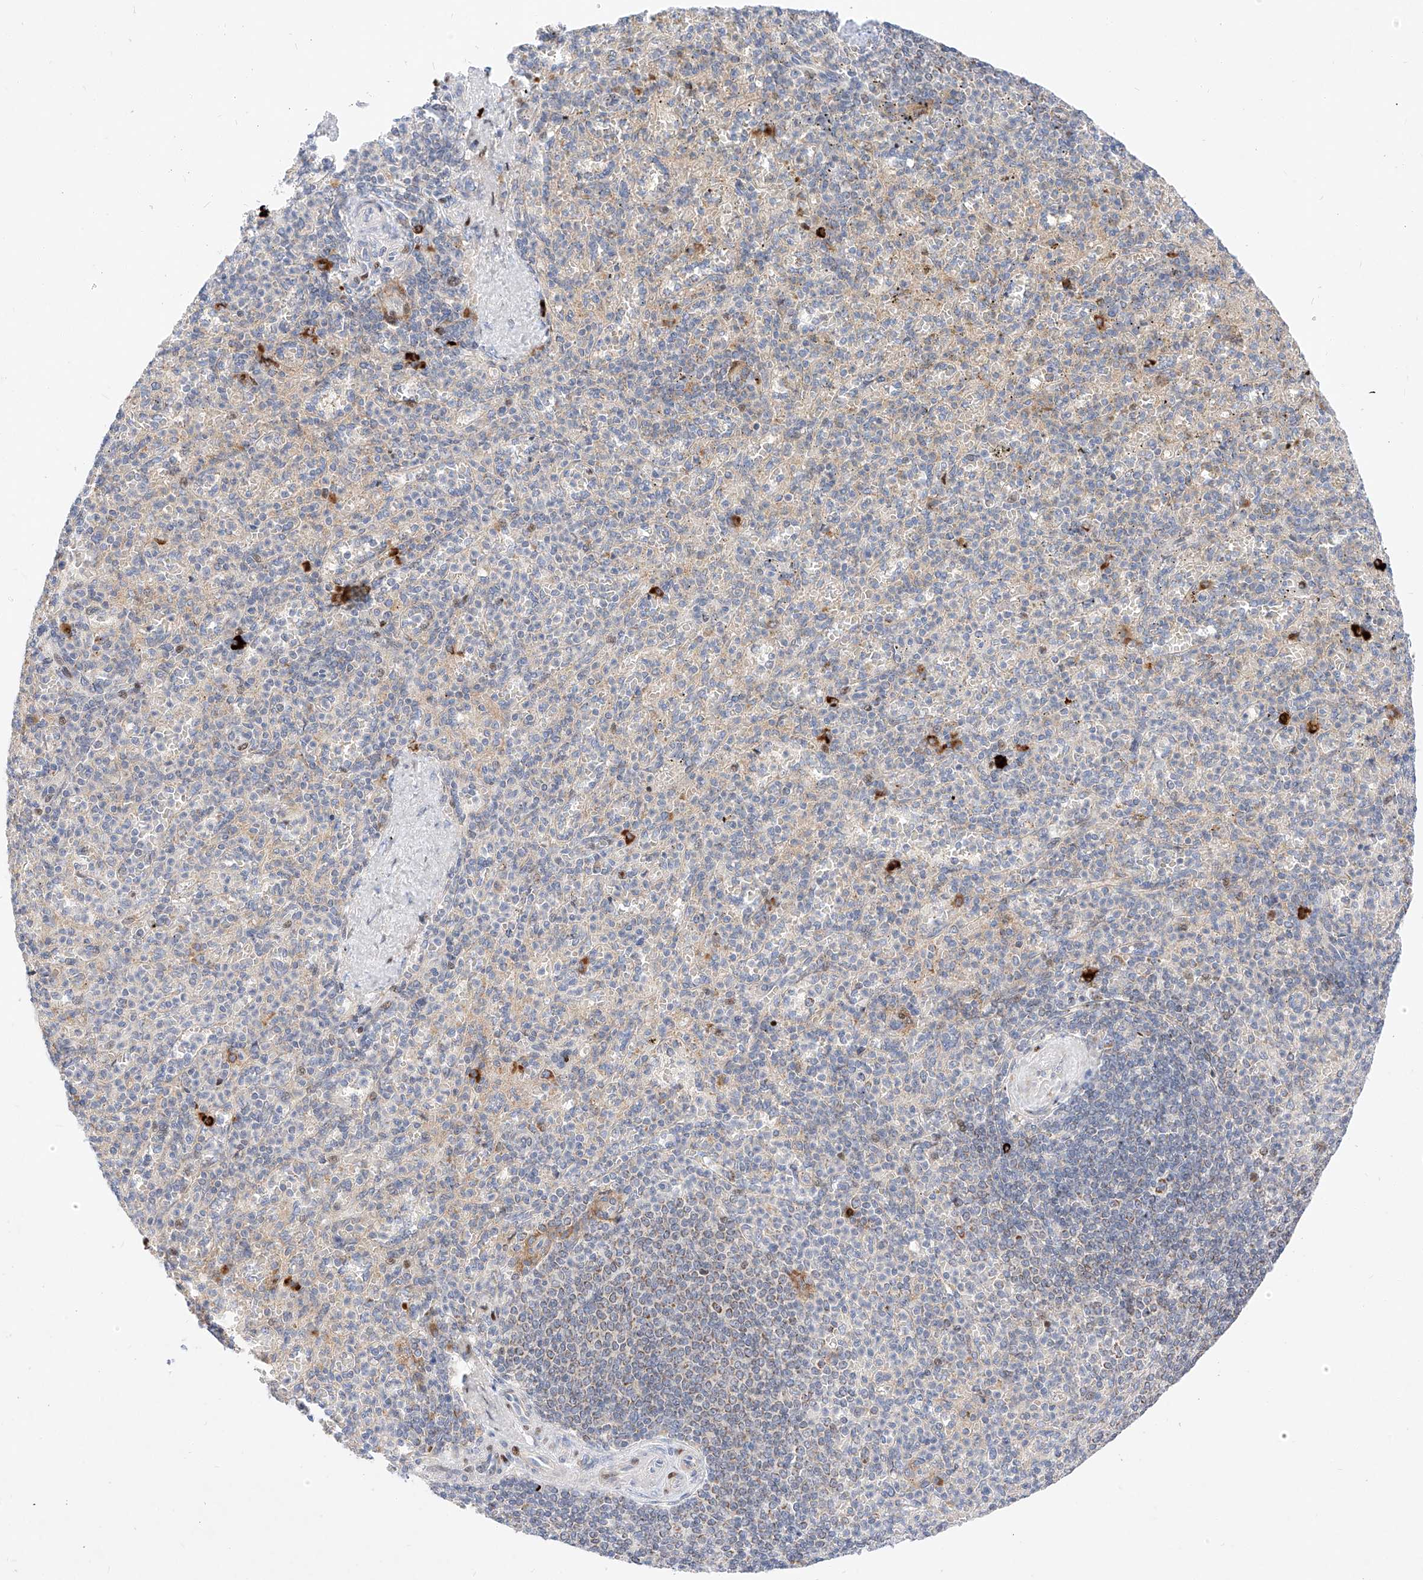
{"staining": {"intensity": "moderate", "quantity": "<25%", "location": "cytoplasmic/membranous"}, "tissue": "spleen", "cell_type": "Cells in red pulp", "image_type": "normal", "snomed": [{"axis": "morphology", "description": "Normal tissue, NOS"}, {"axis": "topography", "description": "Spleen"}], "caption": "A low amount of moderate cytoplasmic/membranous staining is appreciated in about <25% of cells in red pulp in normal spleen.", "gene": "OSGEPL1", "patient": {"sex": "female", "age": 74}}